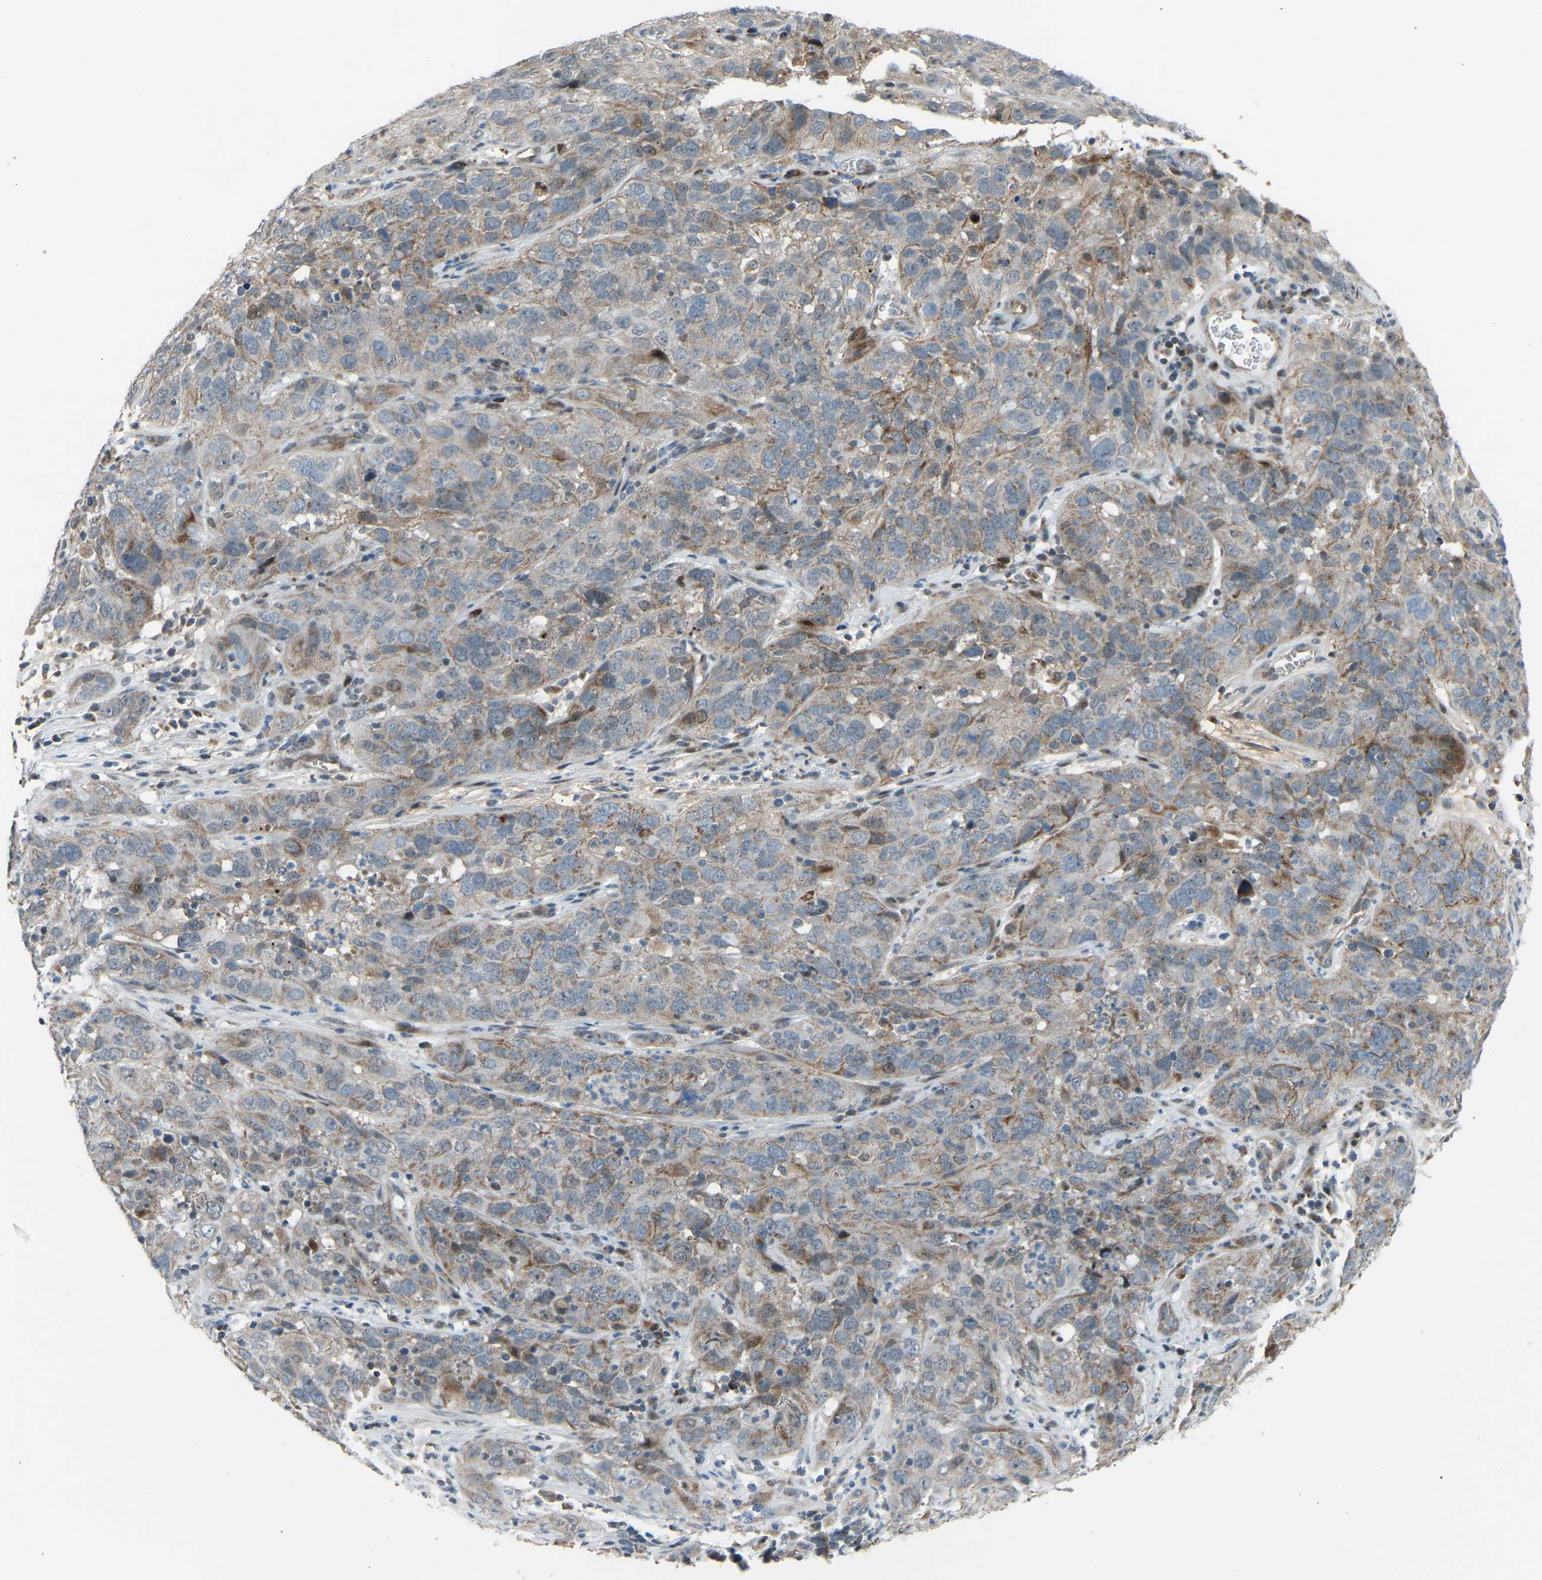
{"staining": {"intensity": "weak", "quantity": "<25%", "location": "cytoplasmic/membranous"}, "tissue": "cervical cancer", "cell_type": "Tumor cells", "image_type": "cancer", "snomed": [{"axis": "morphology", "description": "Squamous cell carcinoma, NOS"}, {"axis": "topography", "description": "Cervix"}], "caption": "This is a image of immunohistochemistry (IHC) staining of cervical cancer (squamous cell carcinoma), which shows no positivity in tumor cells.", "gene": "VPS41", "patient": {"sex": "female", "age": 32}}